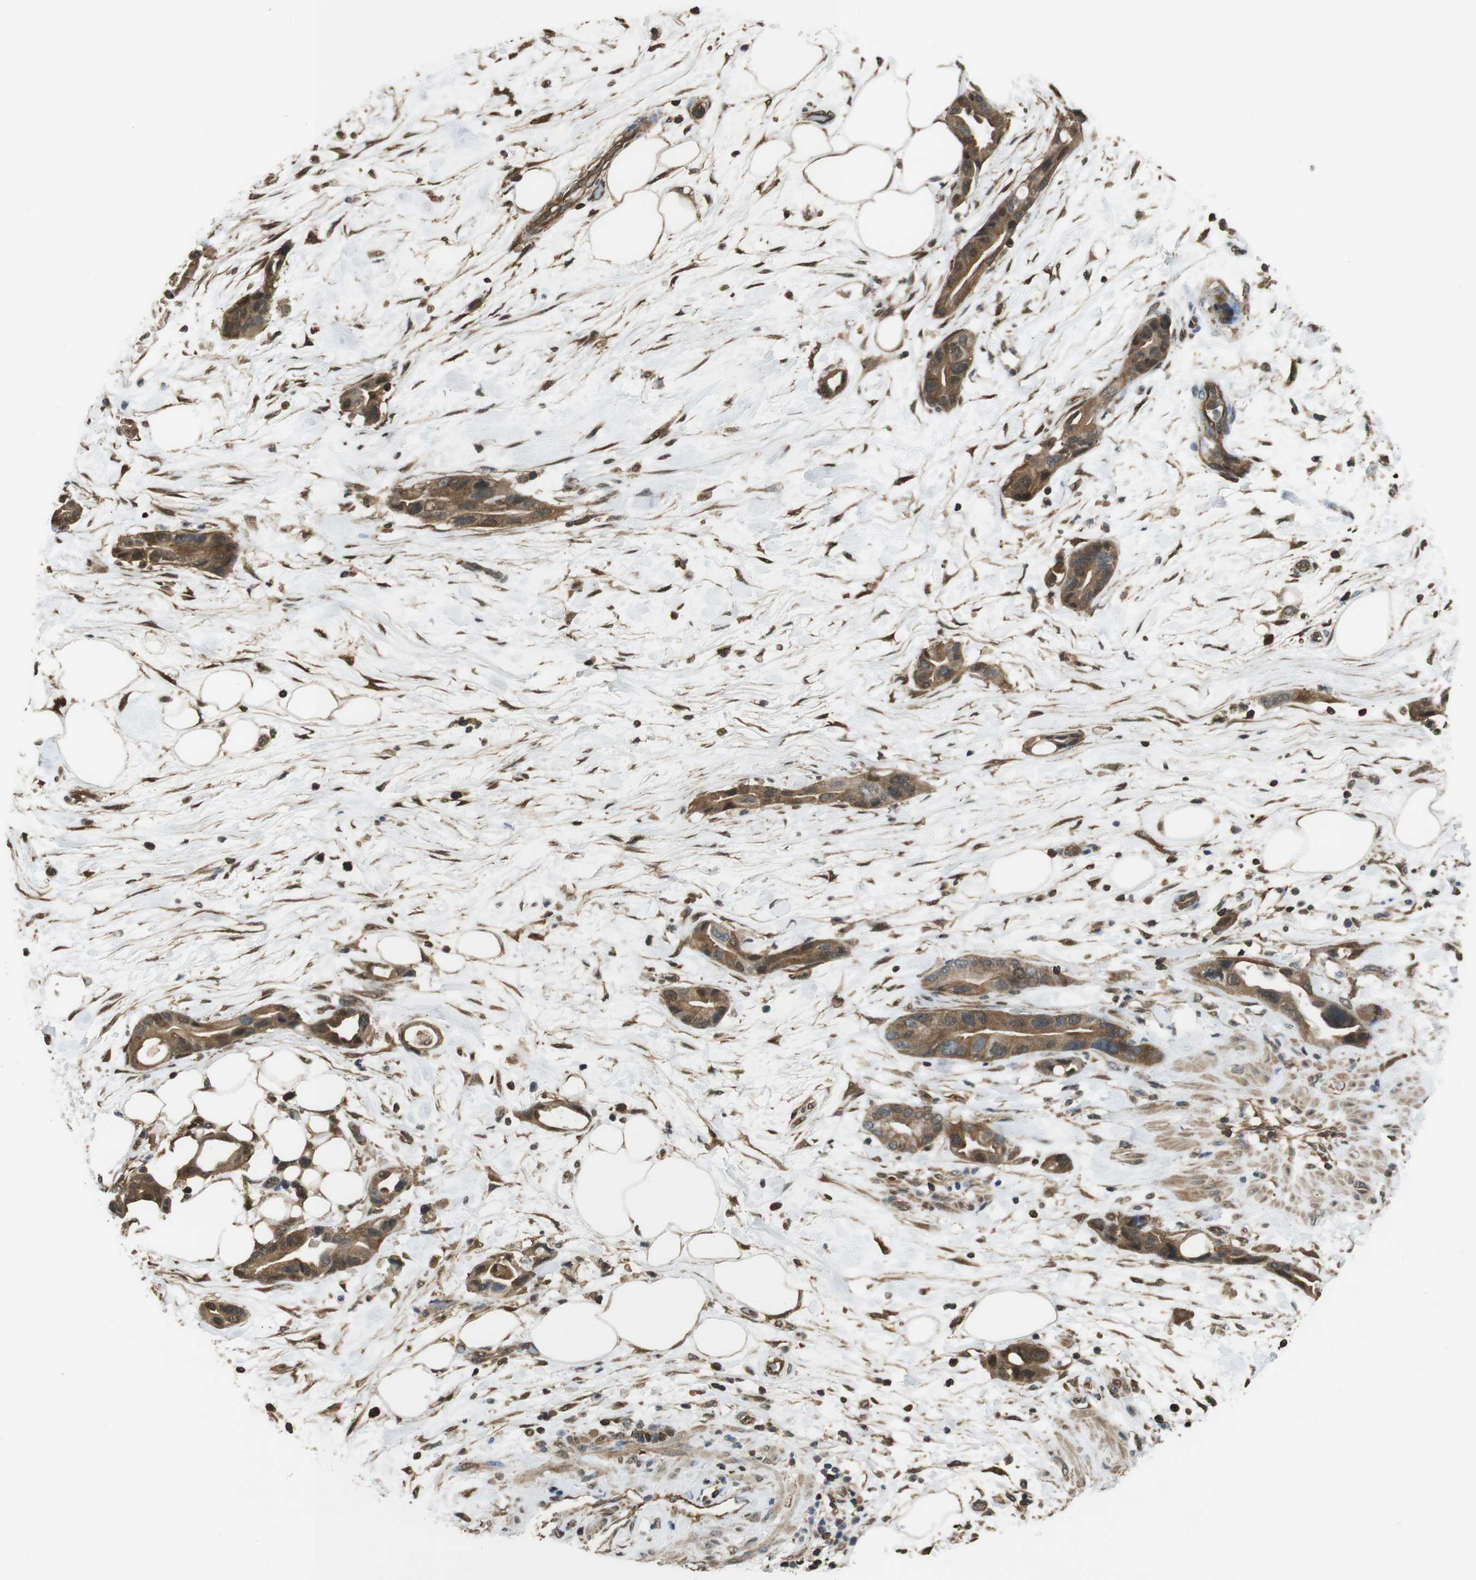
{"staining": {"intensity": "moderate", "quantity": ">75%", "location": "cytoplasmic/membranous,nuclear"}, "tissue": "pancreatic cancer", "cell_type": "Tumor cells", "image_type": "cancer", "snomed": [{"axis": "morphology", "description": "Adenocarcinoma, NOS"}, {"axis": "topography", "description": "Pancreas"}], "caption": "There is medium levels of moderate cytoplasmic/membranous and nuclear positivity in tumor cells of adenocarcinoma (pancreatic), as demonstrated by immunohistochemical staining (brown color).", "gene": "ARHGDIA", "patient": {"sex": "female", "age": 57}}